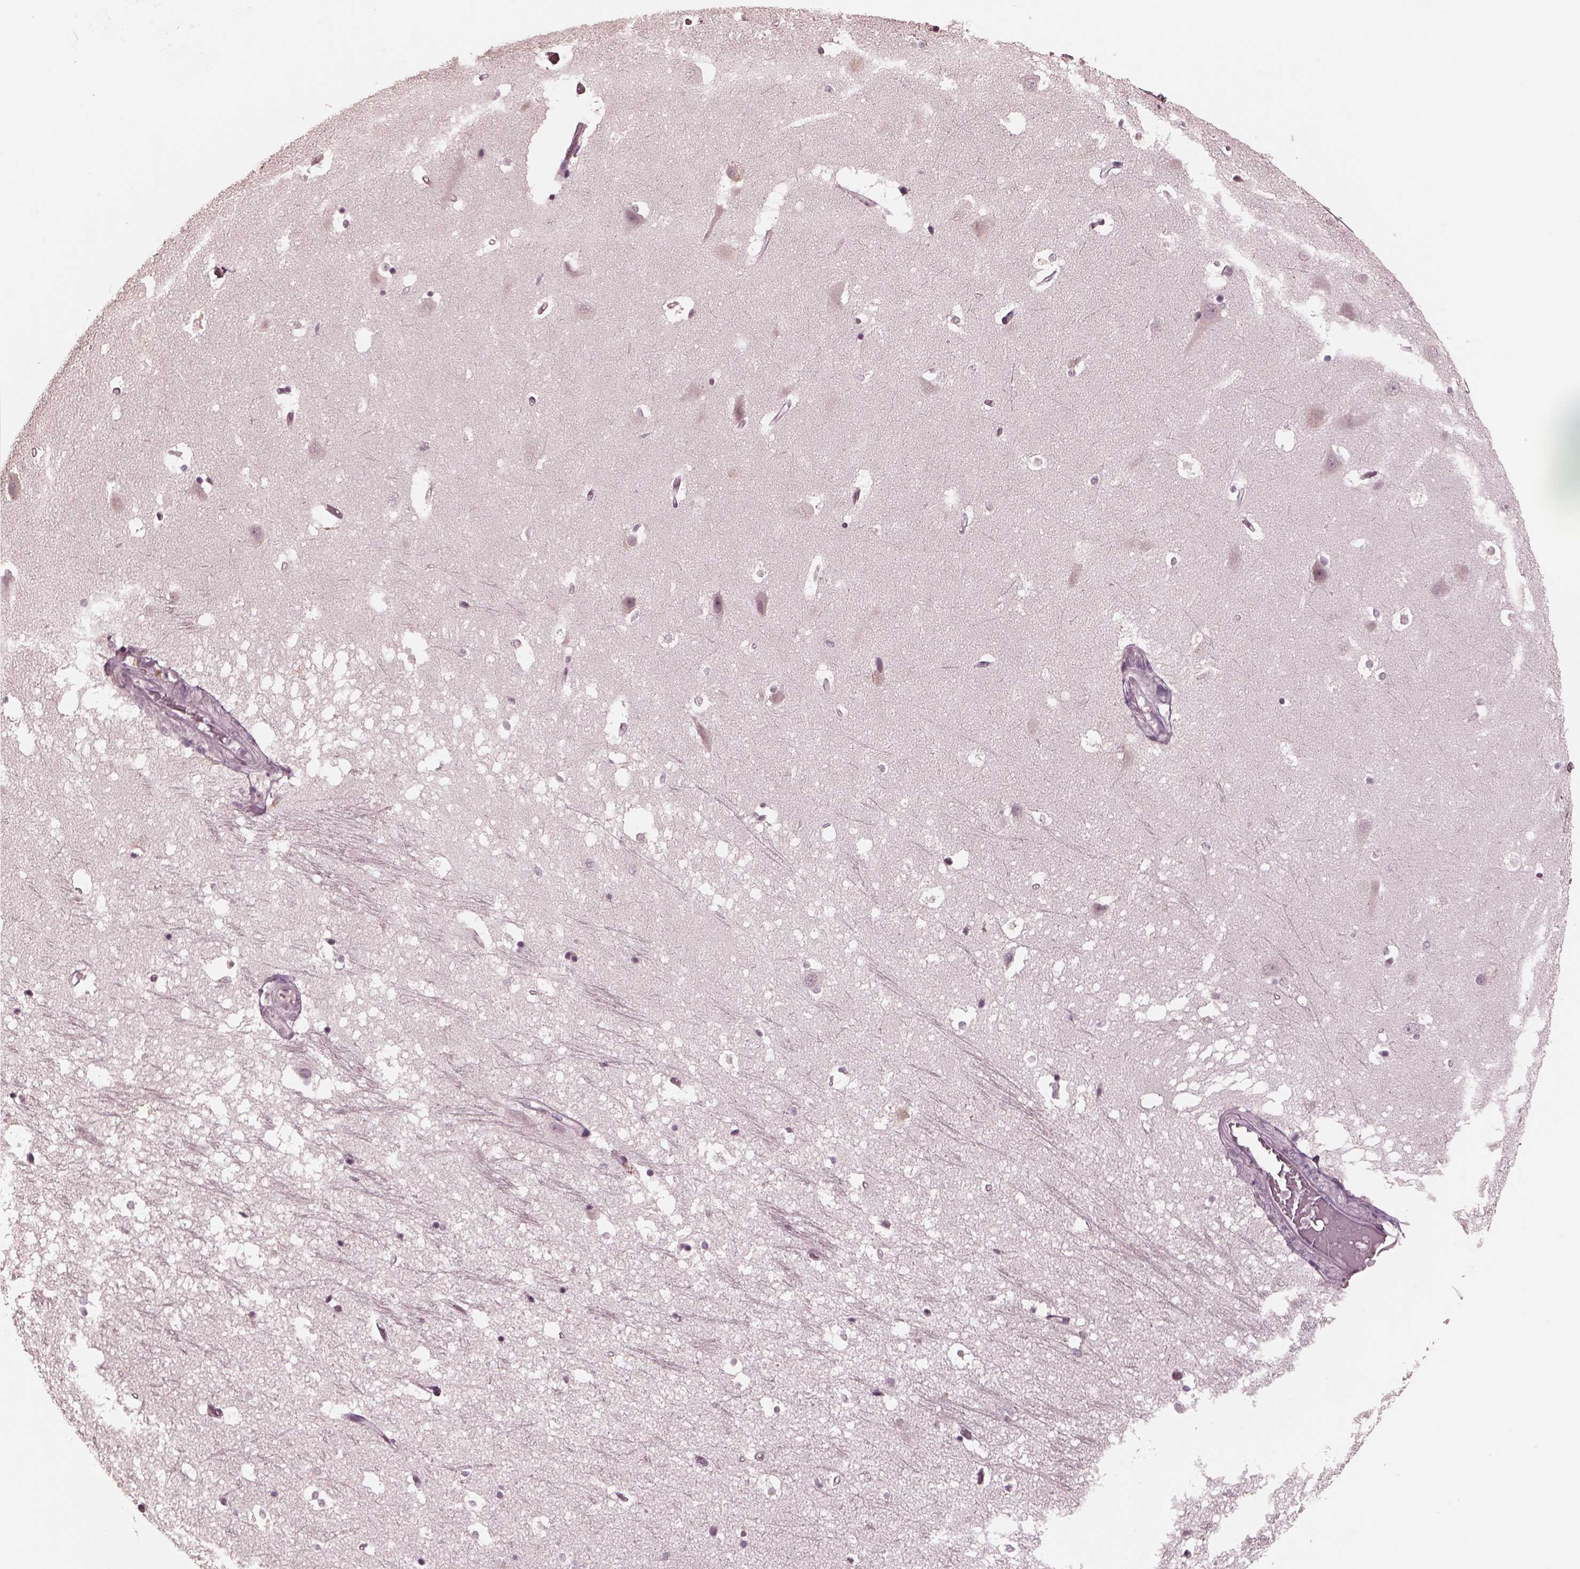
{"staining": {"intensity": "negative", "quantity": "none", "location": "none"}, "tissue": "hippocampus", "cell_type": "Glial cells", "image_type": "normal", "snomed": [{"axis": "morphology", "description": "Normal tissue, NOS"}, {"axis": "topography", "description": "Hippocampus"}], "caption": "High magnification brightfield microscopy of normal hippocampus stained with DAB (brown) and counterstained with hematoxylin (blue): glial cells show no significant expression. Brightfield microscopy of IHC stained with DAB (3,3'-diaminobenzidine) (brown) and hematoxylin (blue), captured at high magnification.", "gene": "RCVRN", "patient": {"sex": "male", "age": 44}}